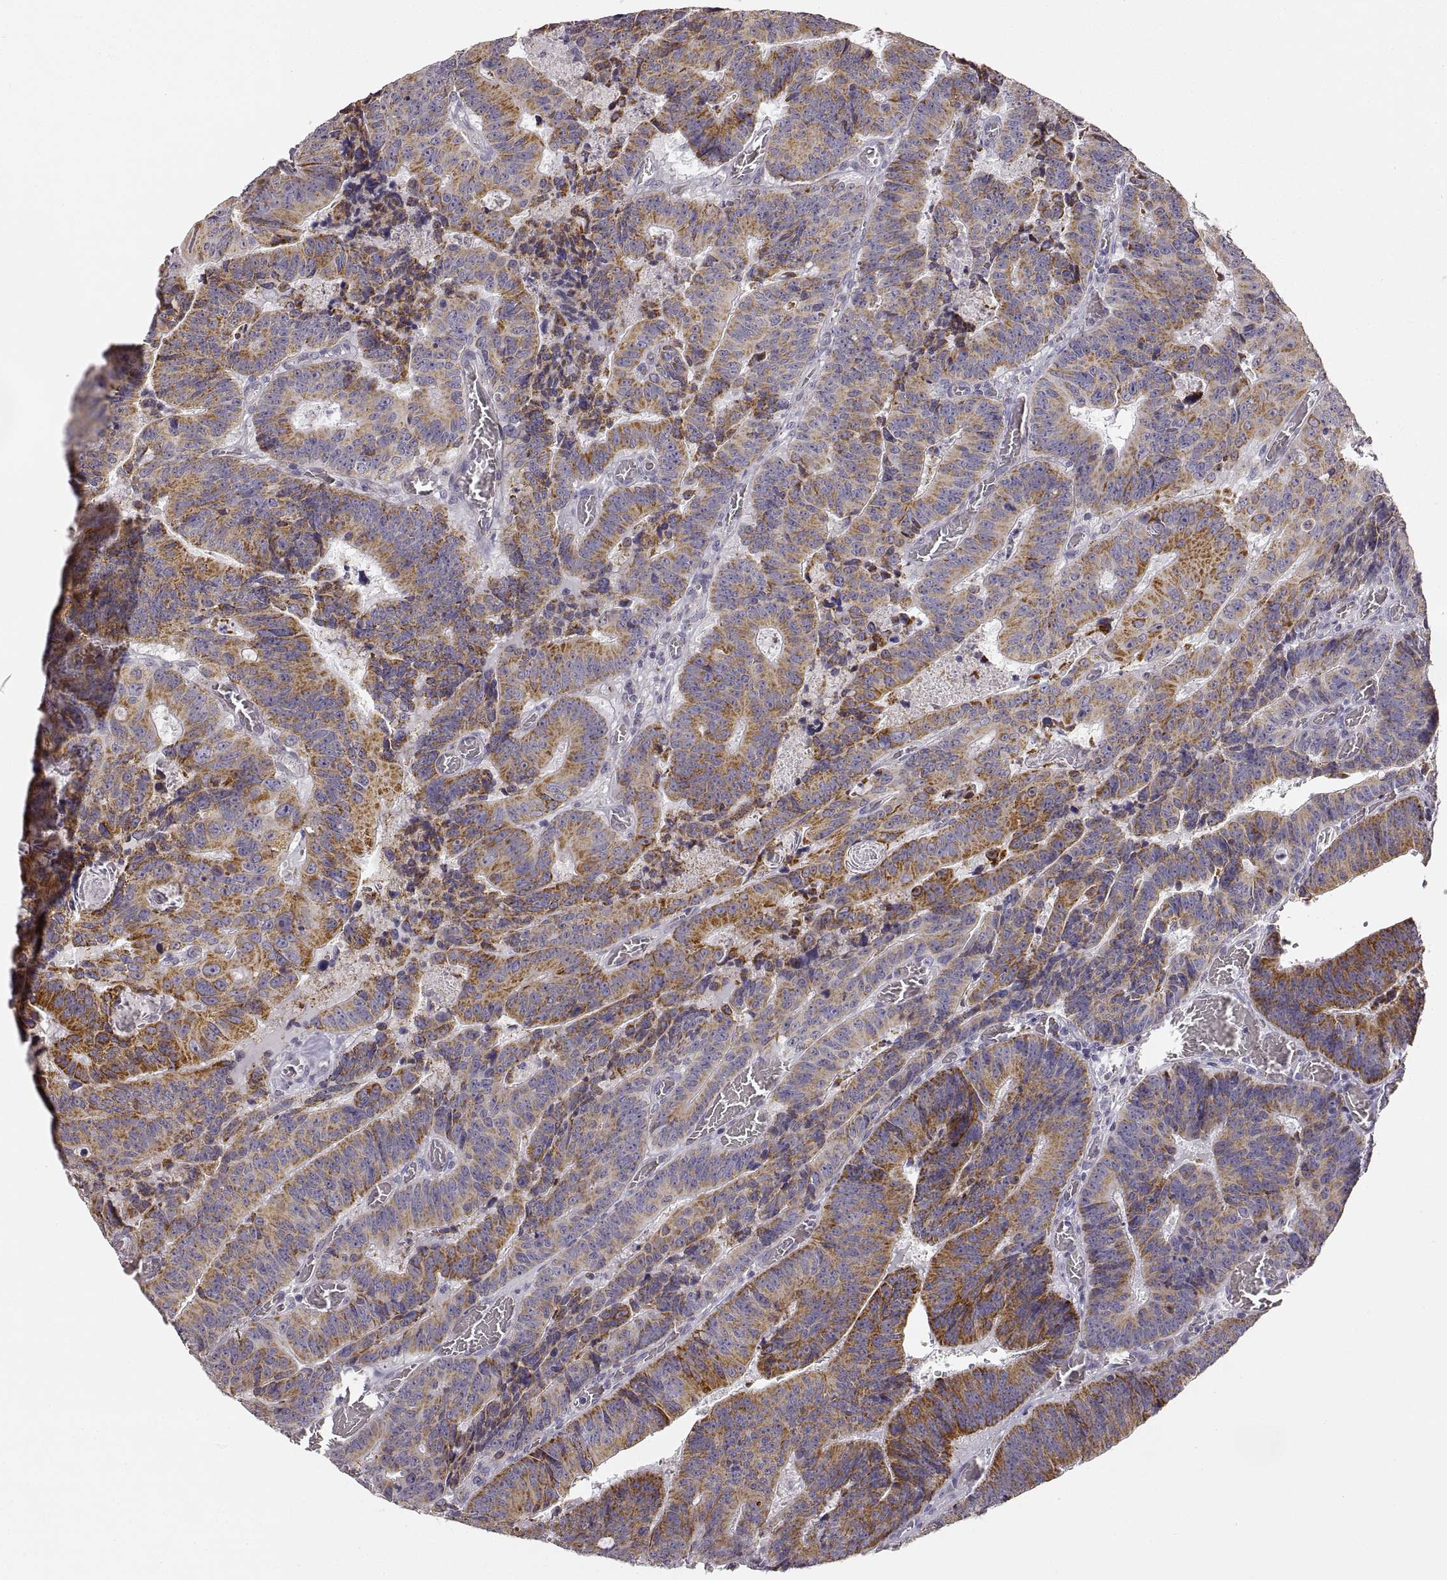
{"staining": {"intensity": "moderate", "quantity": ">75%", "location": "cytoplasmic/membranous"}, "tissue": "colorectal cancer", "cell_type": "Tumor cells", "image_type": "cancer", "snomed": [{"axis": "morphology", "description": "Adenocarcinoma, NOS"}, {"axis": "topography", "description": "Colon"}], "caption": "IHC photomicrograph of adenocarcinoma (colorectal) stained for a protein (brown), which demonstrates medium levels of moderate cytoplasmic/membranous expression in approximately >75% of tumor cells.", "gene": "RDH13", "patient": {"sex": "female", "age": 82}}